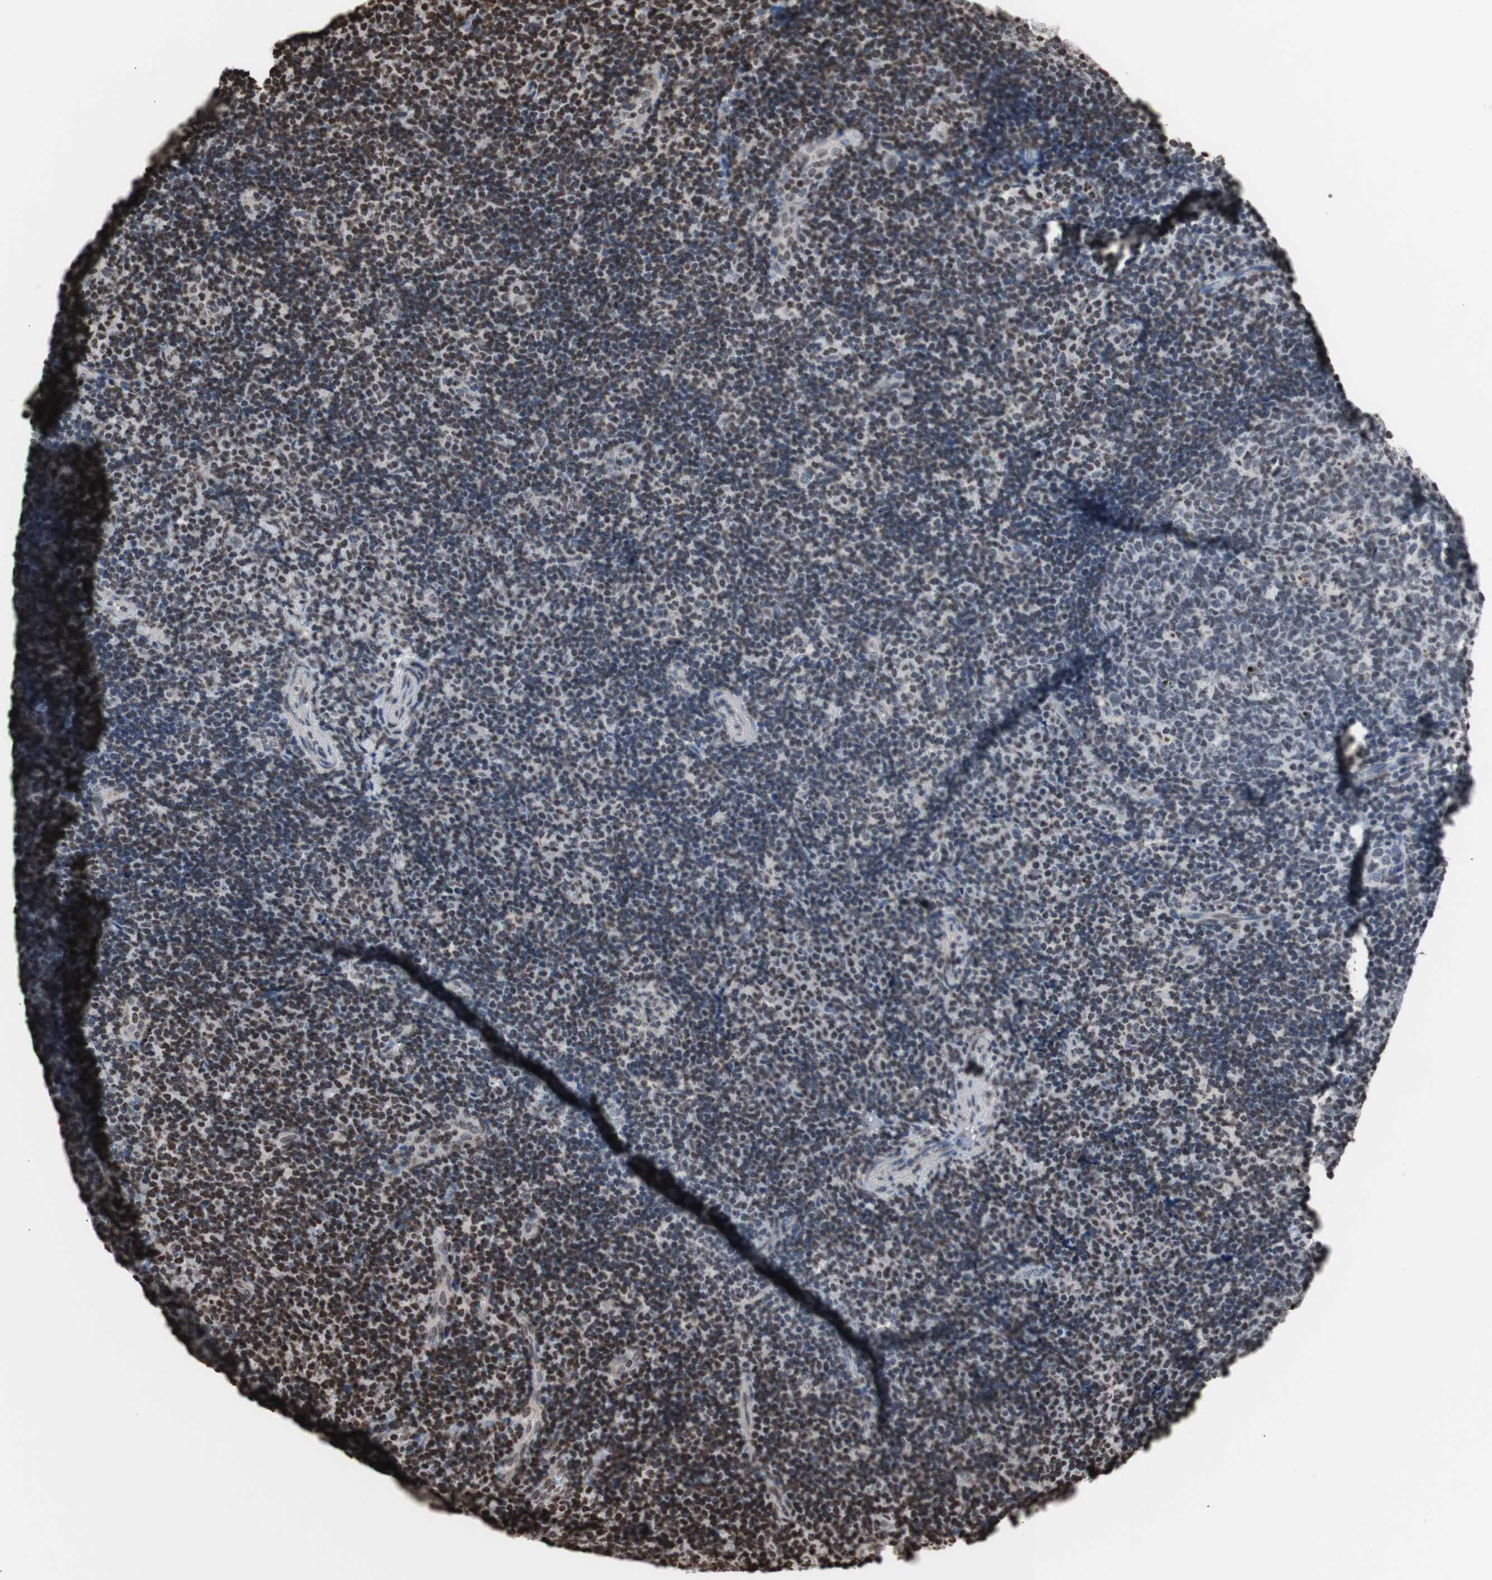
{"staining": {"intensity": "moderate", "quantity": "25%-75%", "location": "nuclear"}, "tissue": "tonsil", "cell_type": "Germinal center cells", "image_type": "normal", "snomed": [{"axis": "morphology", "description": "Normal tissue, NOS"}, {"axis": "topography", "description": "Tonsil"}], "caption": "Tonsil stained with a brown dye shows moderate nuclear positive positivity in approximately 25%-75% of germinal center cells.", "gene": "SNAI2", "patient": {"sex": "female", "age": 40}}